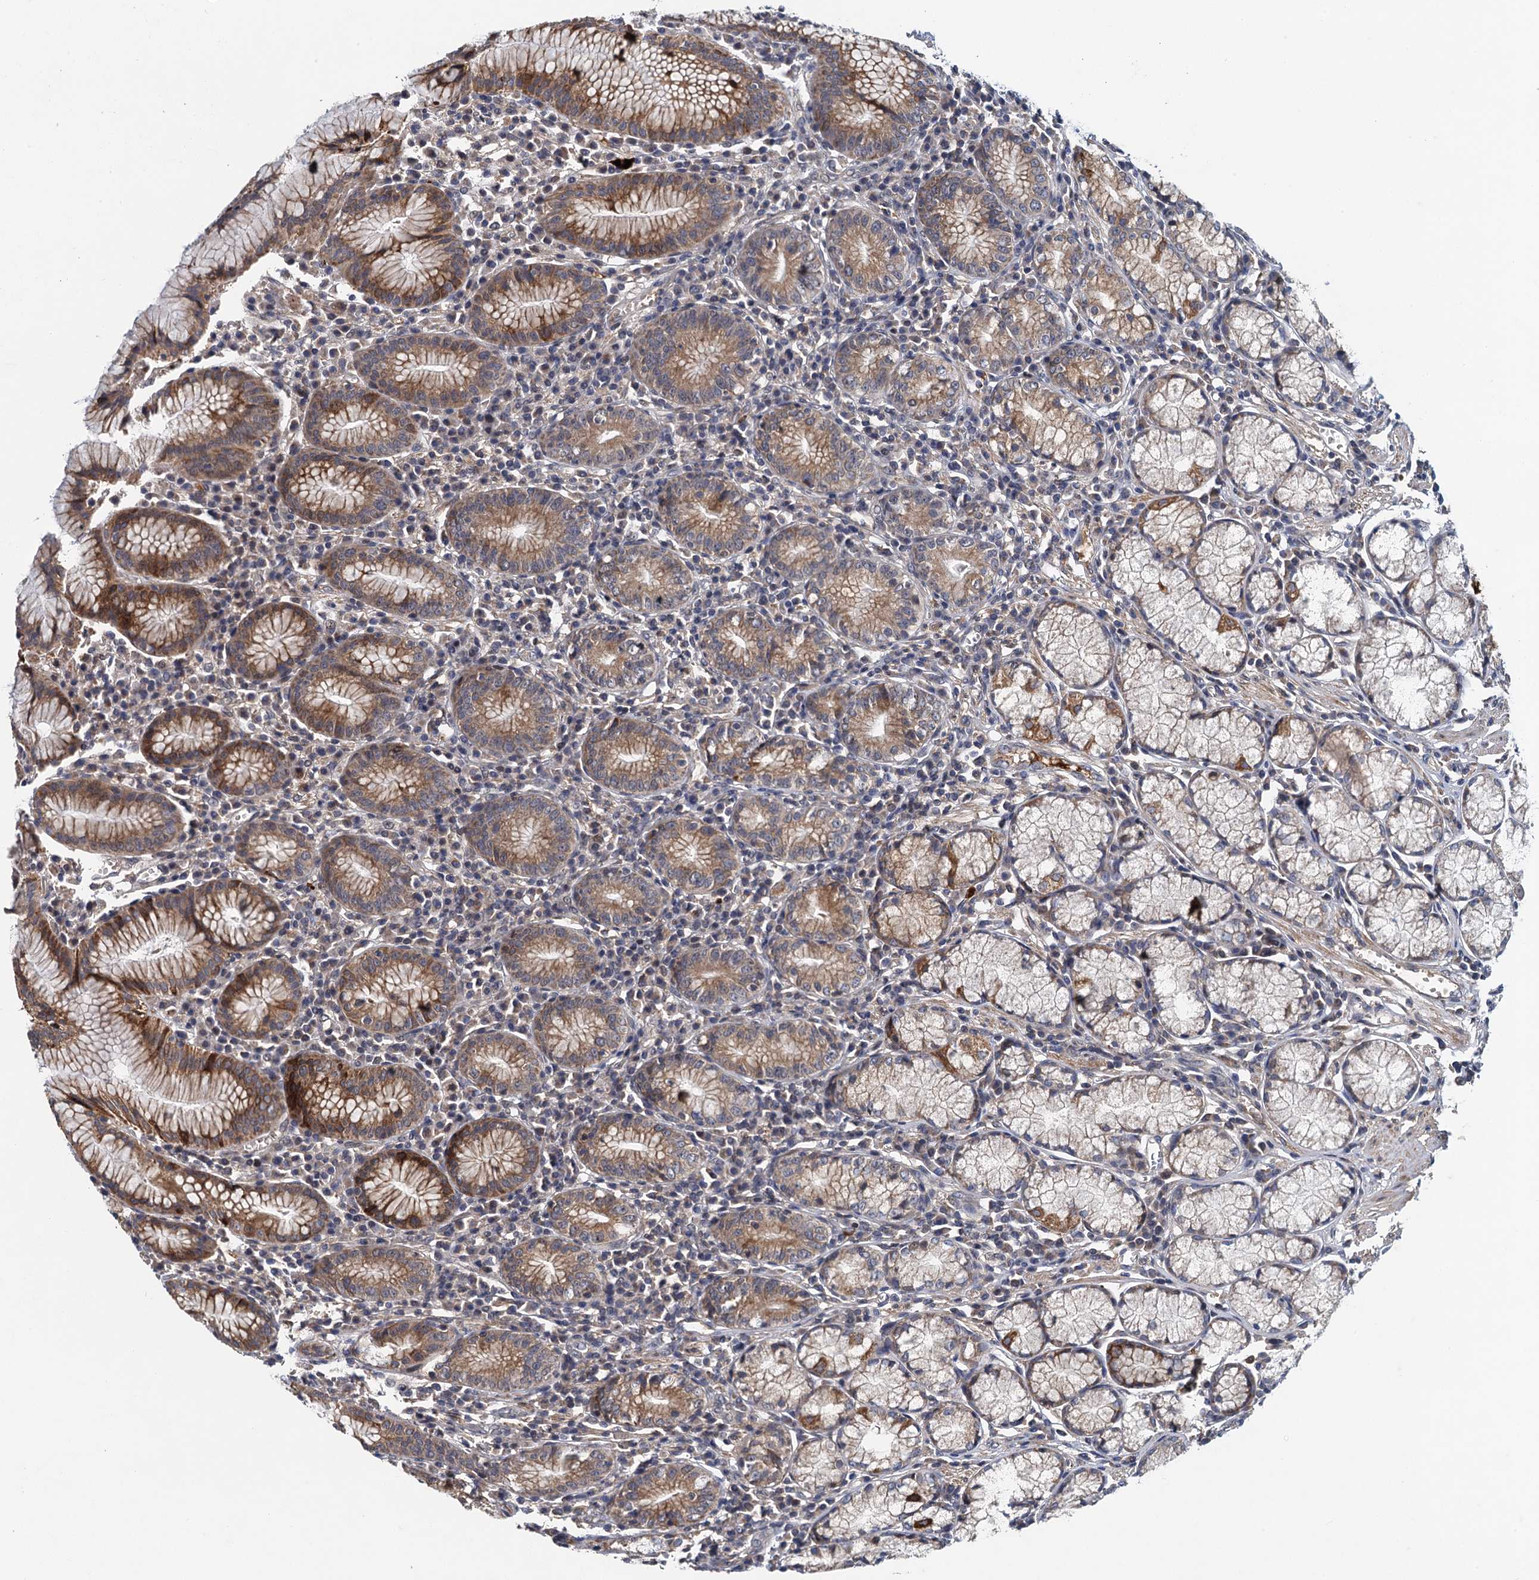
{"staining": {"intensity": "strong", "quantity": "25%-75%", "location": "cytoplasmic/membranous"}, "tissue": "stomach", "cell_type": "Glandular cells", "image_type": "normal", "snomed": [{"axis": "morphology", "description": "Normal tissue, NOS"}, {"axis": "topography", "description": "Stomach"}], "caption": "Protein expression analysis of normal human stomach reveals strong cytoplasmic/membranous expression in approximately 25%-75% of glandular cells. (DAB (3,3'-diaminobenzidine) IHC, brown staining for protein, blue staining for nuclei).", "gene": "MDM1", "patient": {"sex": "male", "age": 55}}